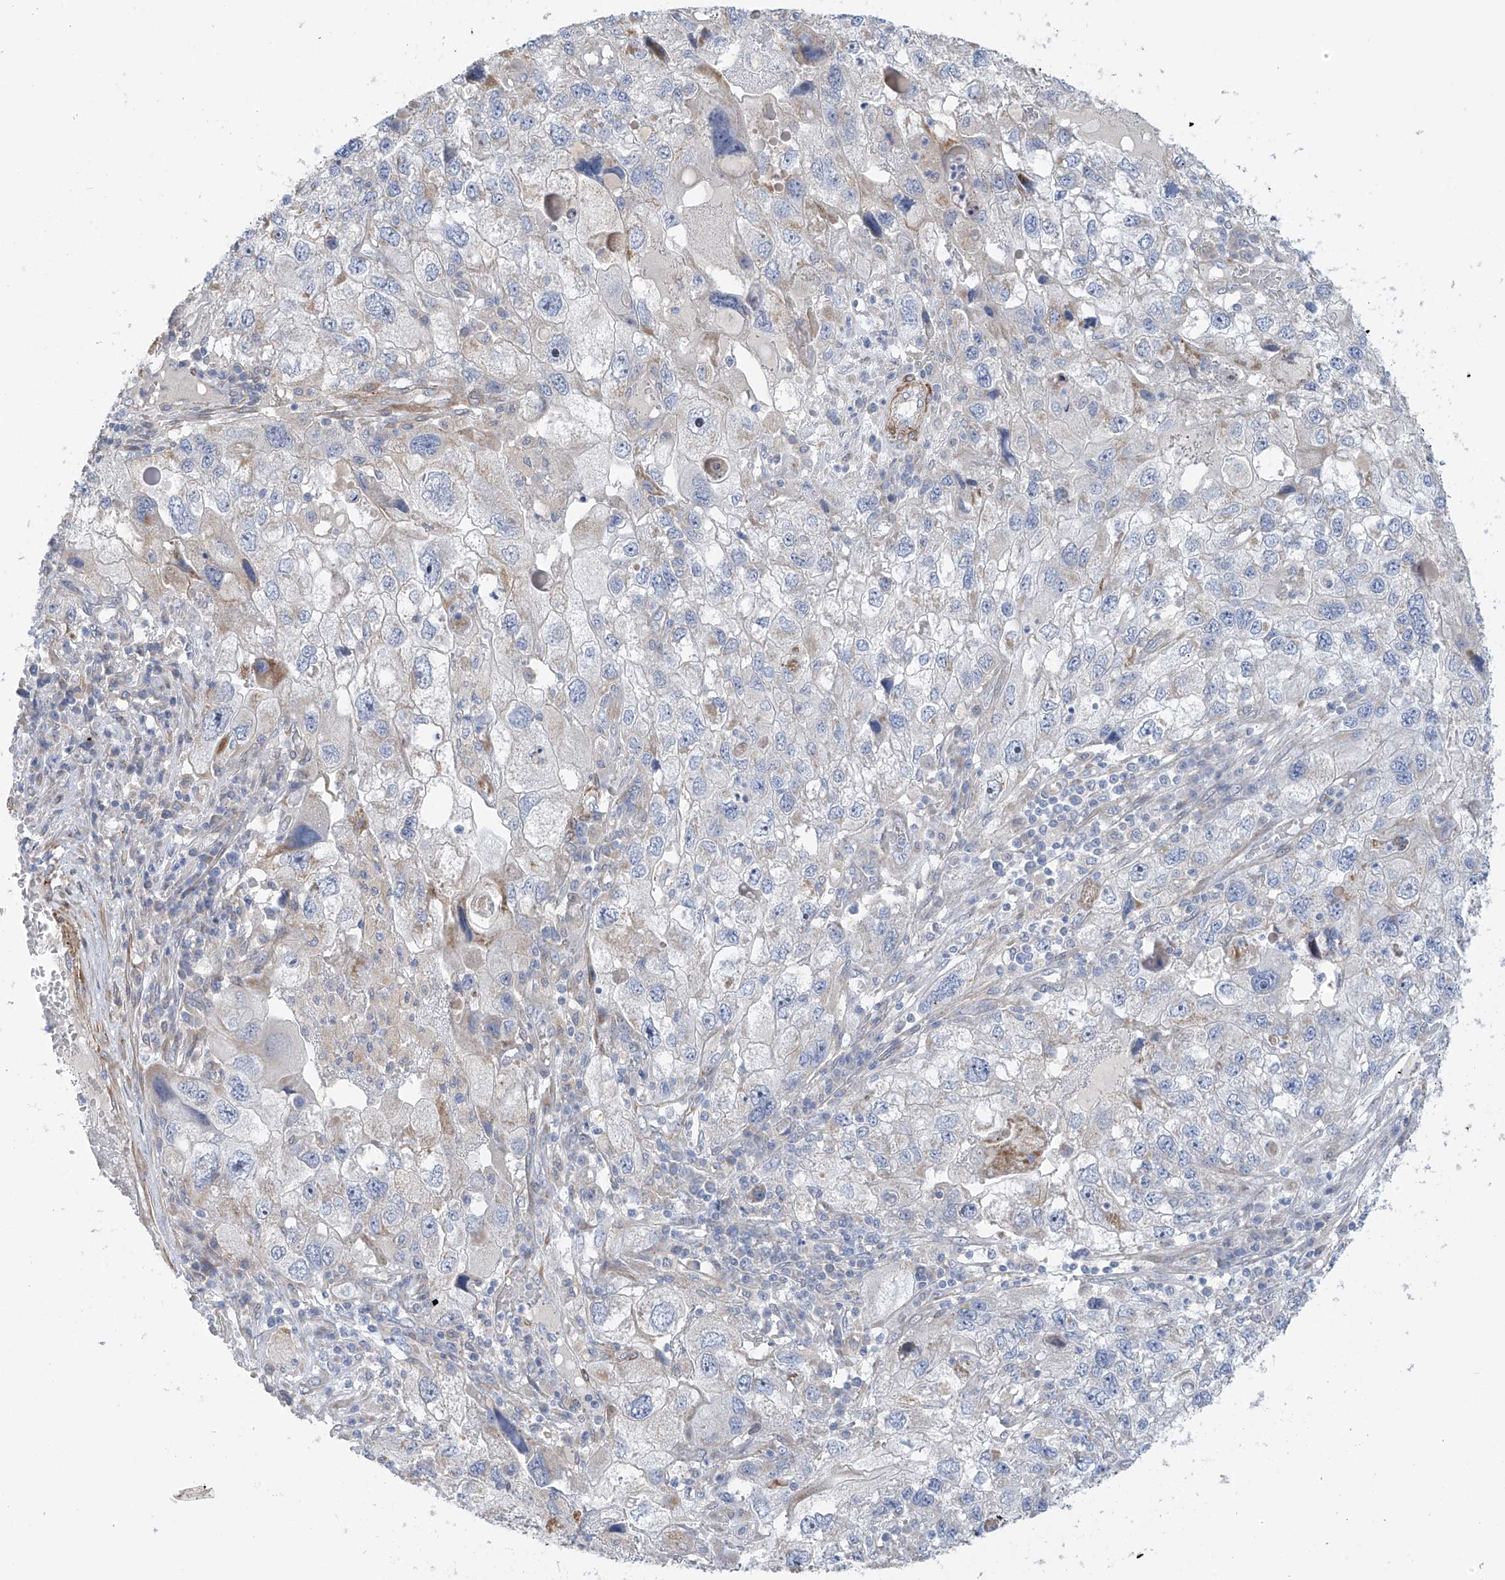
{"staining": {"intensity": "negative", "quantity": "none", "location": "none"}, "tissue": "endometrial cancer", "cell_type": "Tumor cells", "image_type": "cancer", "snomed": [{"axis": "morphology", "description": "Adenocarcinoma, NOS"}, {"axis": "topography", "description": "Endometrium"}], "caption": "An immunohistochemistry micrograph of endometrial cancer (adenocarcinoma) is shown. There is no staining in tumor cells of endometrial cancer (adenocarcinoma).", "gene": "ZNF641", "patient": {"sex": "female", "age": 49}}